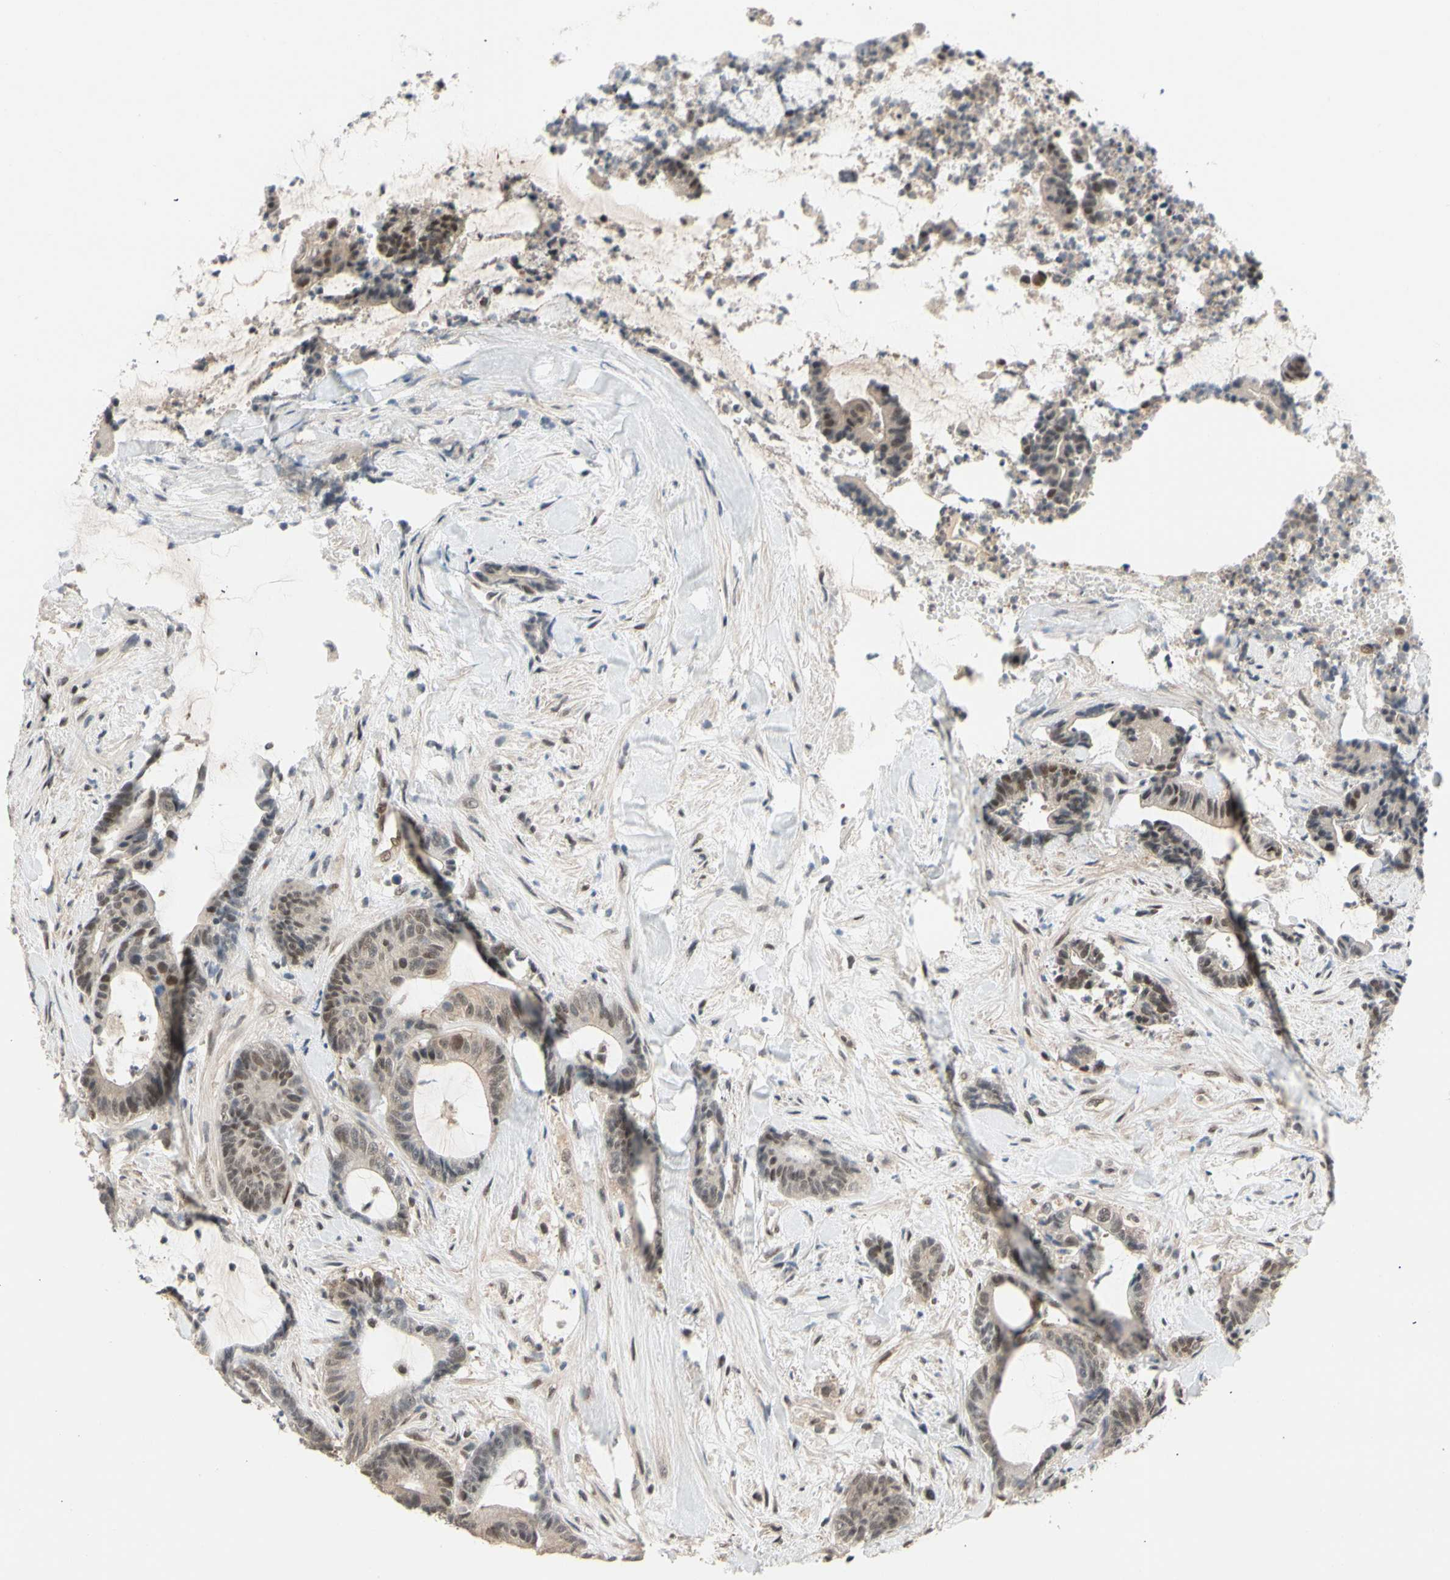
{"staining": {"intensity": "weak", "quantity": "25%-75%", "location": "nuclear"}, "tissue": "colorectal cancer", "cell_type": "Tumor cells", "image_type": "cancer", "snomed": [{"axis": "morphology", "description": "Adenocarcinoma, NOS"}, {"axis": "topography", "description": "Colon"}], "caption": "Immunohistochemistry (DAB (3,3'-diaminobenzidine)) staining of human colorectal cancer (adenocarcinoma) reveals weak nuclear protein positivity in about 25%-75% of tumor cells. Ihc stains the protein of interest in brown and the nuclei are stained blue.", "gene": "TAF4", "patient": {"sex": "female", "age": 84}}